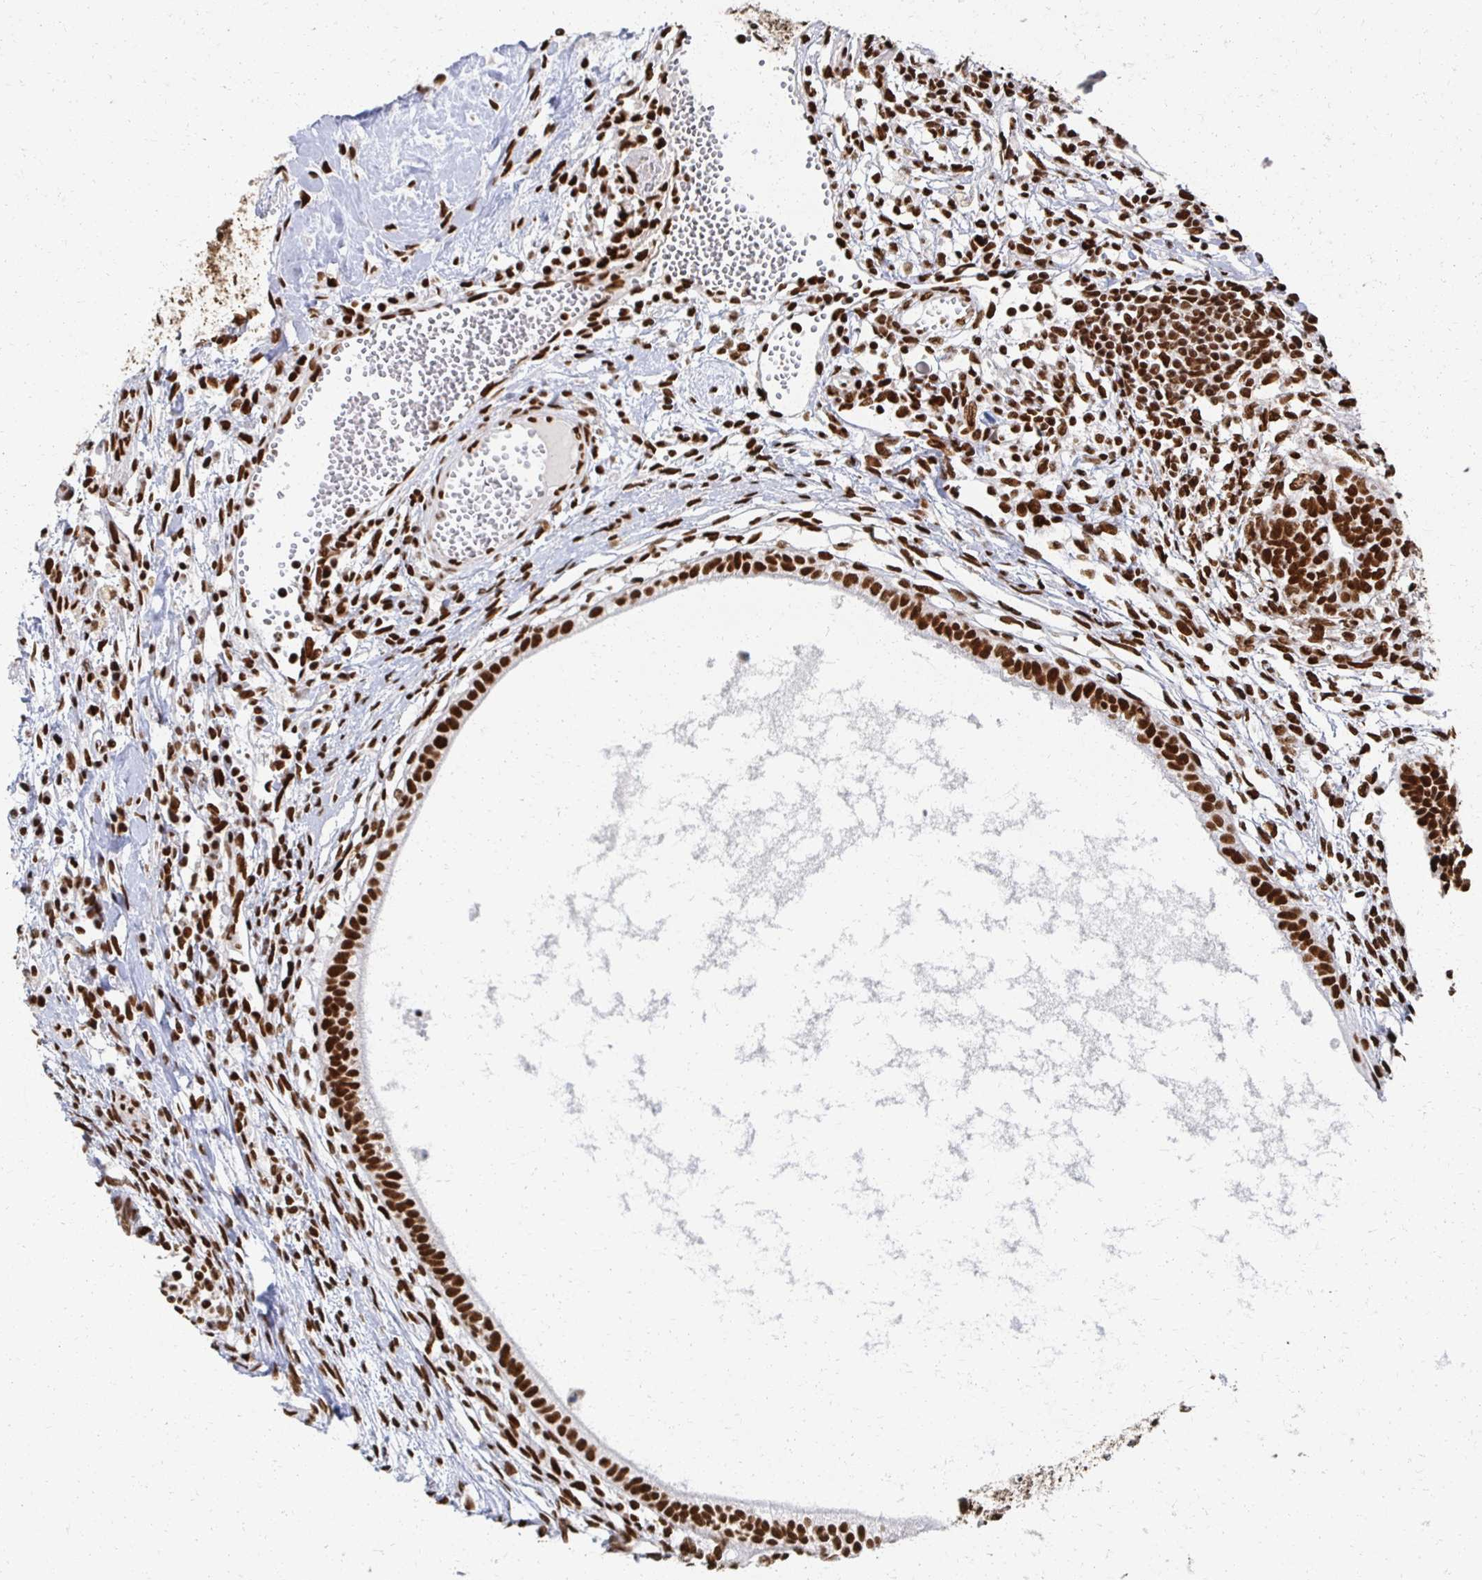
{"staining": {"intensity": "strong", "quantity": ">75%", "location": "nuclear"}, "tissue": "testis cancer", "cell_type": "Tumor cells", "image_type": "cancer", "snomed": [{"axis": "morphology", "description": "Carcinoma, Embryonal, NOS"}, {"axis": "topography", "description": "Testis"}], "caption": "High-magnification brightfield microscopy of testis cancer (embryonal carcinoma) stained with DAB (brown) and counterstained with hematoxylin (blue). tumor cells exhibit strong nuclear expression is appreciated in approximately>75% of cells.", "gene": "RBBP7", "patient": {"sex": "male", "age": 37}}